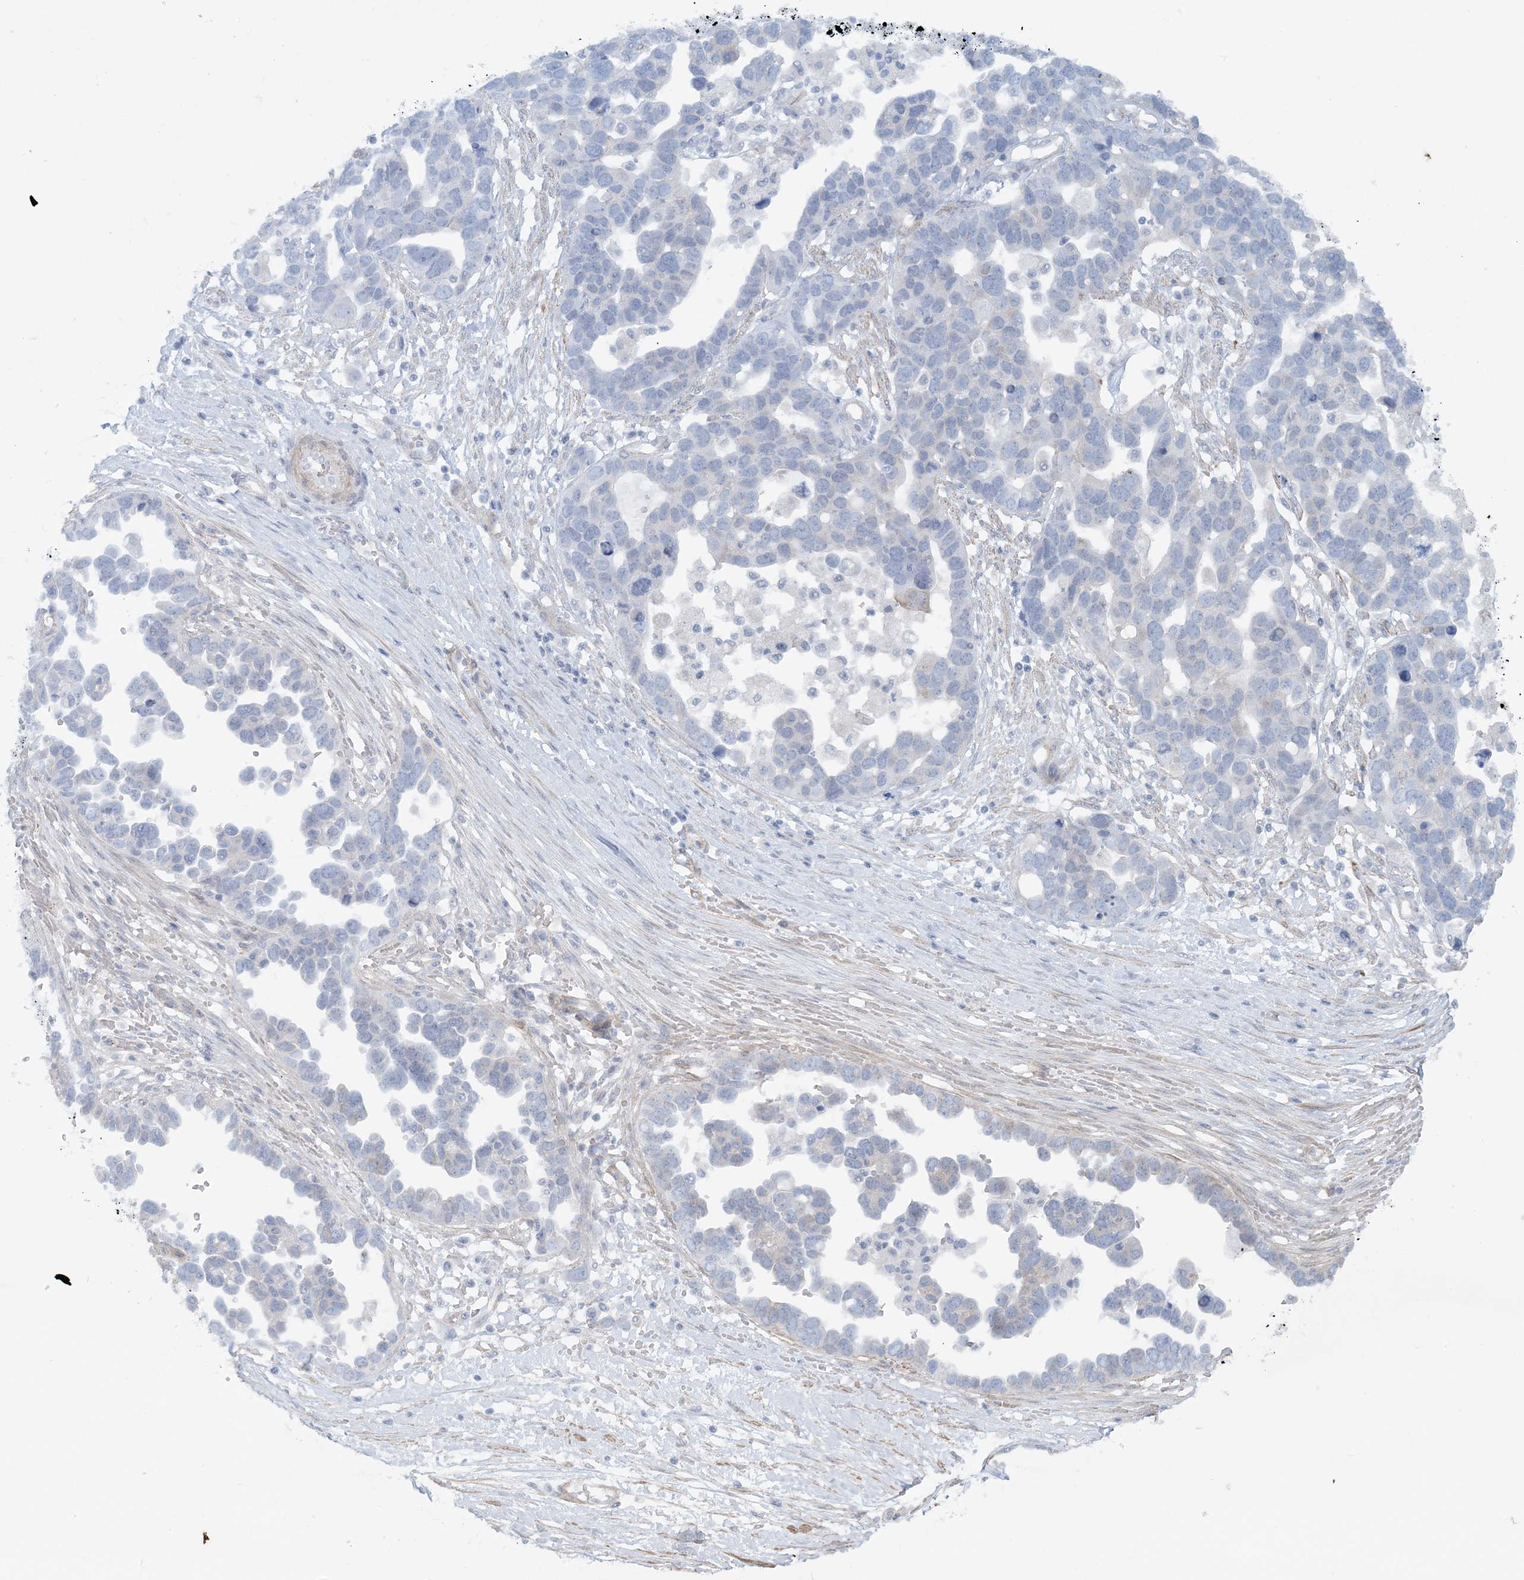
{"staining": {"intensity": "negative", "quantity": "none", "location": "none"}, "tissue": "ovarian cancer", "cell_type": "Tumor cells", "image_type": "cancer", "snomed": [{"axis": "morphology", "description": "Cystadenocarcinoma, serous, NOS"}, {"axis": "topography", "description": "Ovary"}], "caption": "Tumor cells are negative for protein expression in human ovarian serous cystadenocarcinoma.", "gene": "AGXT", "patient": {"sex": "female", "age": 54}}